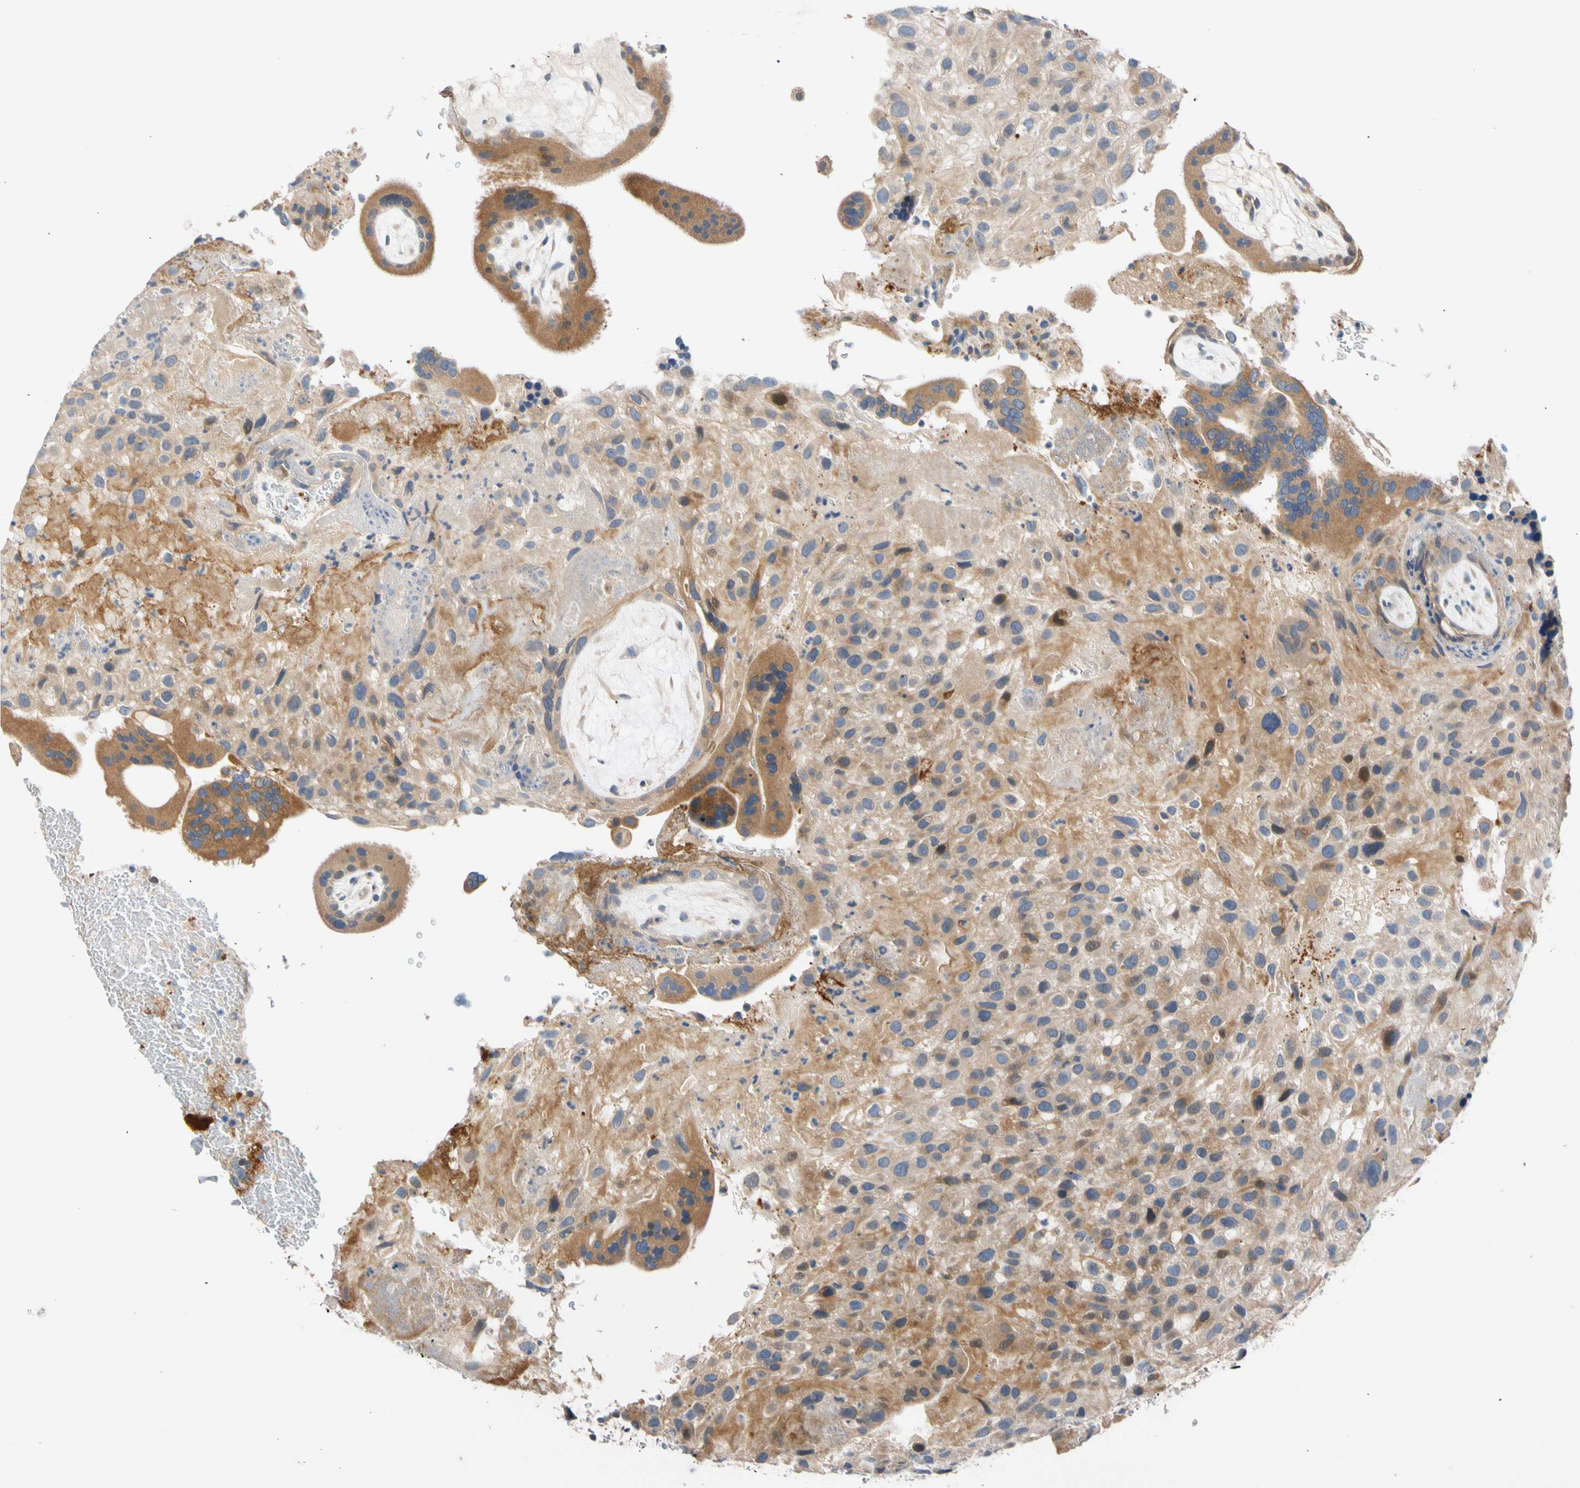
{"staining": {"intensity": "moderate", "quantity": "25%-75%", "location": "cytoplasmic/membranous"}, "tissue": "placenta", "cell_type": "Decidual cells", "image_type": "normal", "snomed": [{"axis": "morphology", "description": "Normal tissue, NOS"}, {"axis": "topography", "description": "Placenta"}], "caption": "Decidual cells demonstrate moderate cytoplasmic/membranous positivity in about 25%-75% of cells in normal placenta. (IHC, brightfield microscopy, high magnification).", "gene": "CNST", "patient": {"sex": "female", "age": 19}}